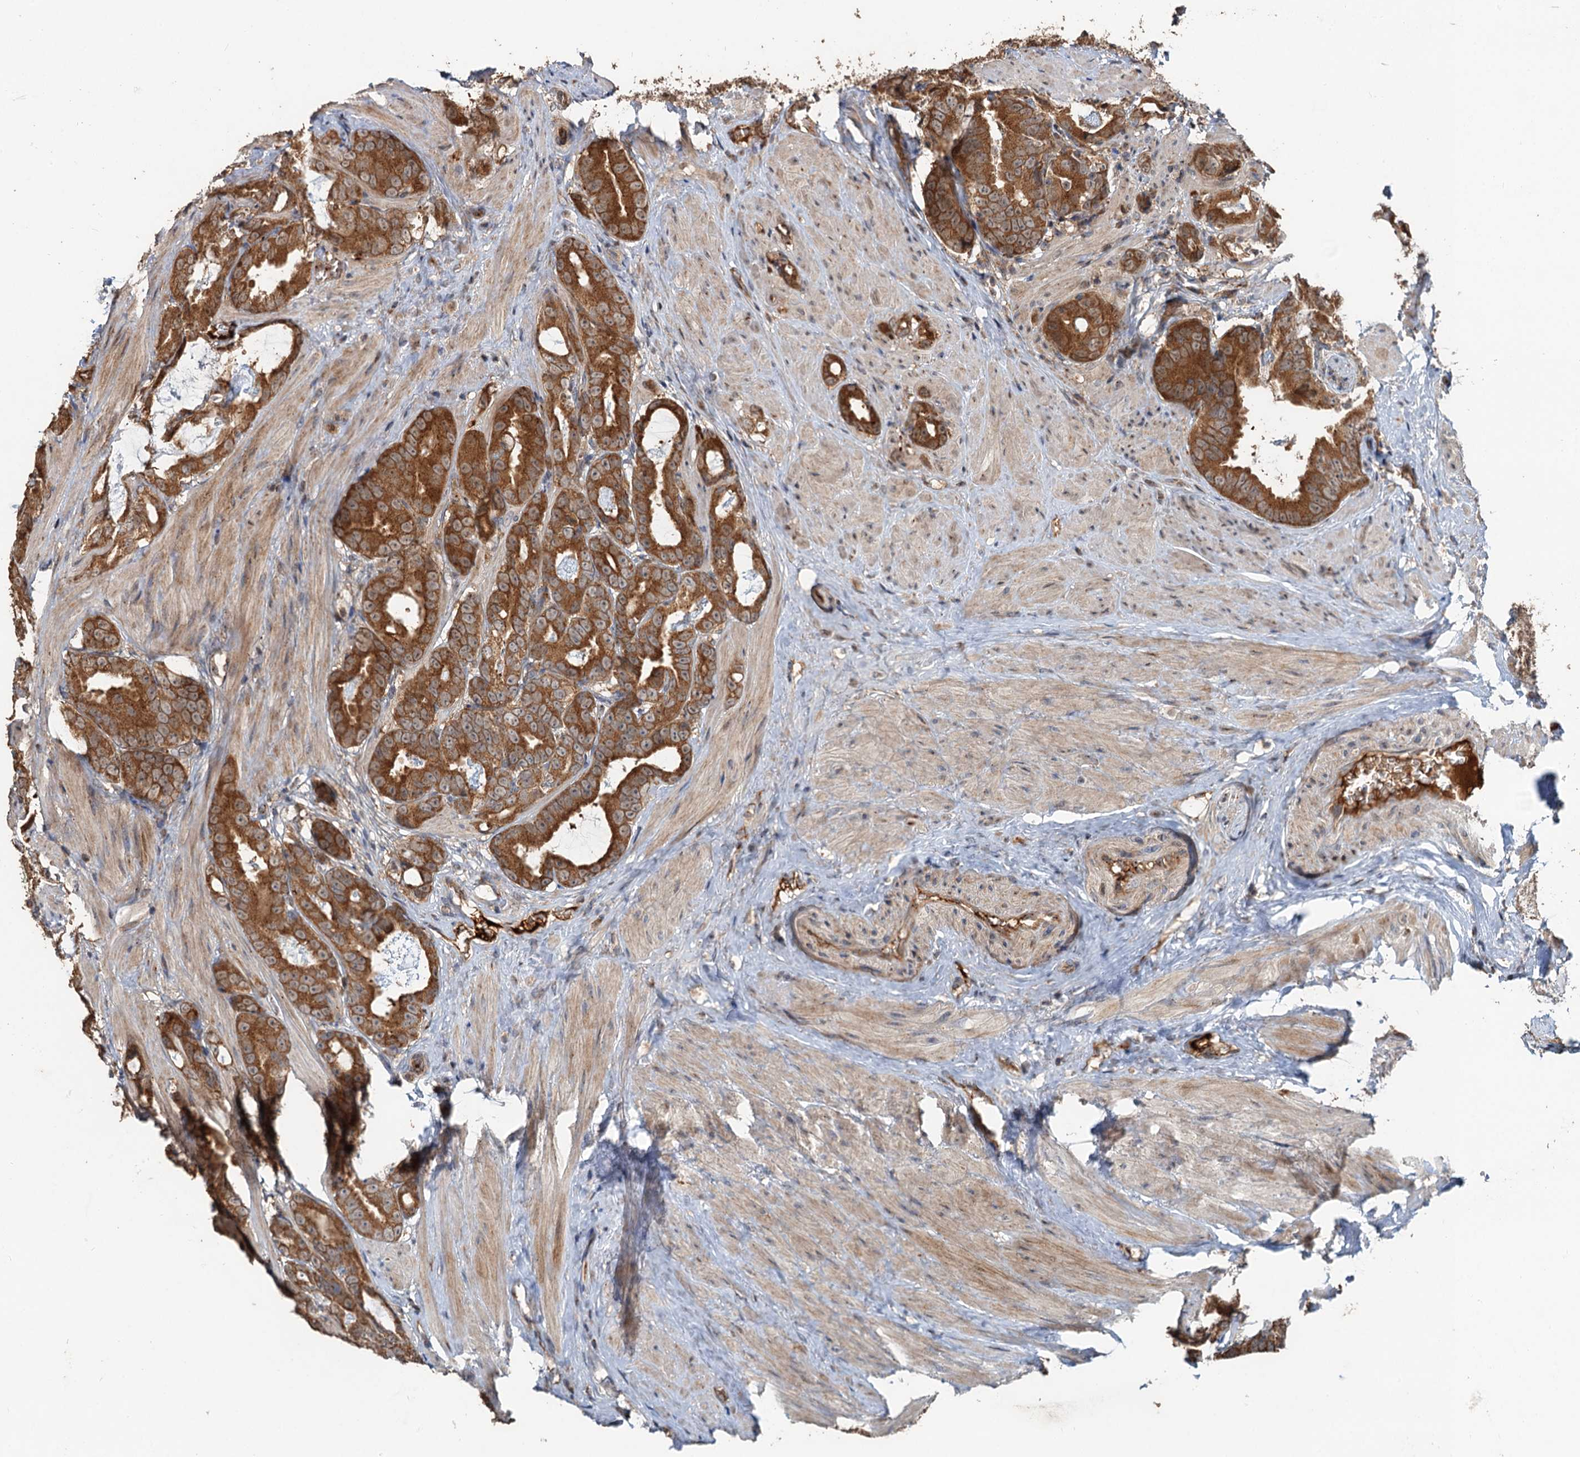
{"staining": {"intensity": "strong", "quantity": ">75%", "location": "cytoplasmic/membranous"}, "tissue": "prostate cancer", "cell_type": "Tumor cells", "image_type": "cancer", "snomed": [{"axis": "morphology", "description": "Adenocarcinoma, Low grade"}, {"axis": "topography", "description": "Prostate"}], "caption": "About >75% of tumor cells in prostate low-grade adenocarcinoma show strong cytoplasmic/membranous protein staining as visualized by brown immunohistochemical staining.", "gene": "DEXI", "patient": {"sex": "male", "age": 71}}